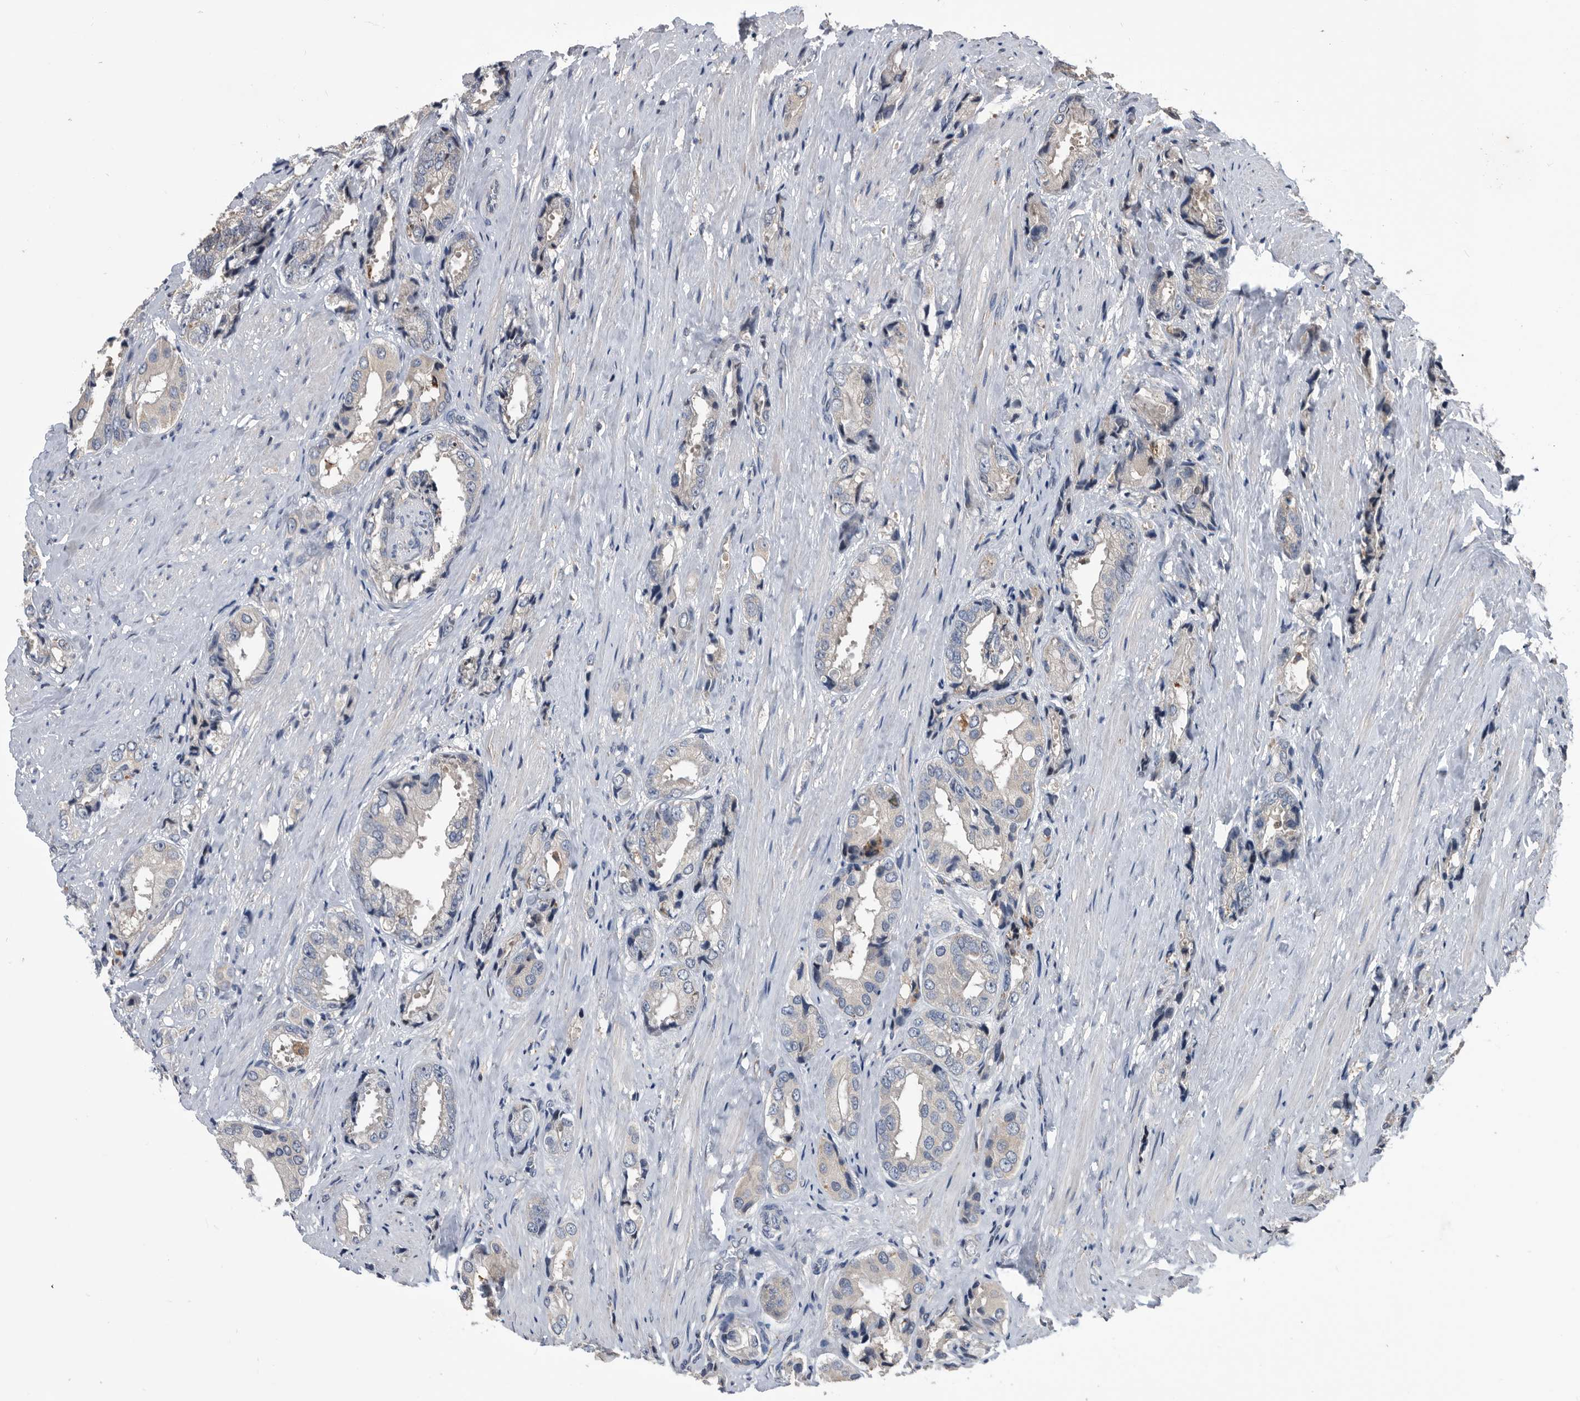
{"staining": {"intensity": "negative", "quantity": "none", "location": "none"}, "tissue": "prostate cancer", "cell_type": "Tumor cells", "image_type": "cancer", "snomed": [{"axis": "morphology", "description": "Adenocarcinoma, High grade"}, {"axis": "topography", "description": "Prostate"}], "caption": "Prostate cancer was stained to show a protein in brown. There is no significant positivity in tumor cells.", "gene": "NRBP1", "patient": {"sex": "male", "age": 61}}